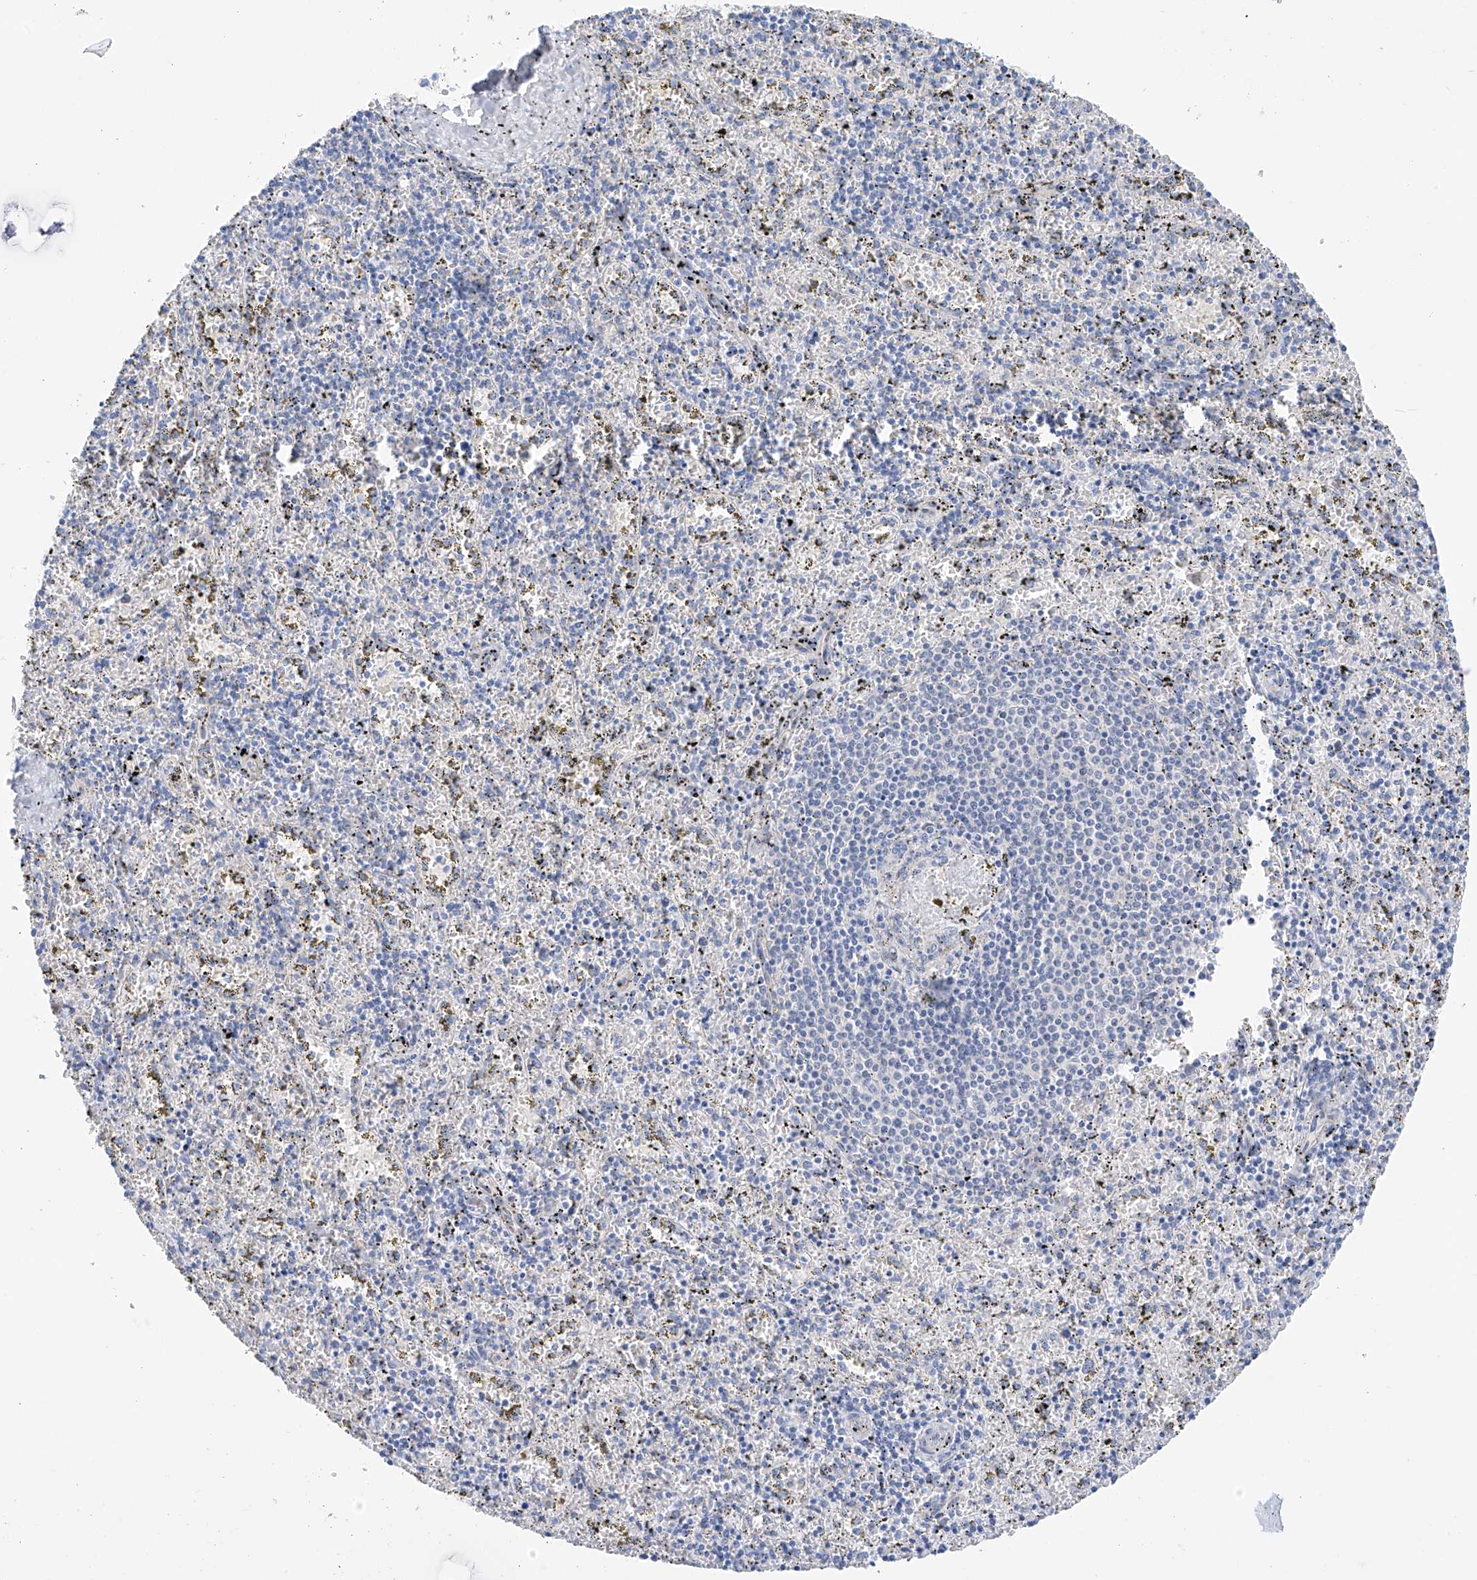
{"staining": {"intensity": "negative", "quantity": "none", "location": "none"}, "tissue": "spleen", "cell_type": "Cells in red pulp", "image_type": "normal", "snomed": [{"axis": "morphology", "description": "Normal tissue, NOS"}, {"axis": "topography", "description": "Spleen"}], "caption": "Immunohistochemistry photomicrograph of benign spleen: human spleen stained with DAB reveals no significant protein positivity in cells in red pulp.", "gene": "PIK3C2B", "patient": {"sex": "male", "age": 11}}